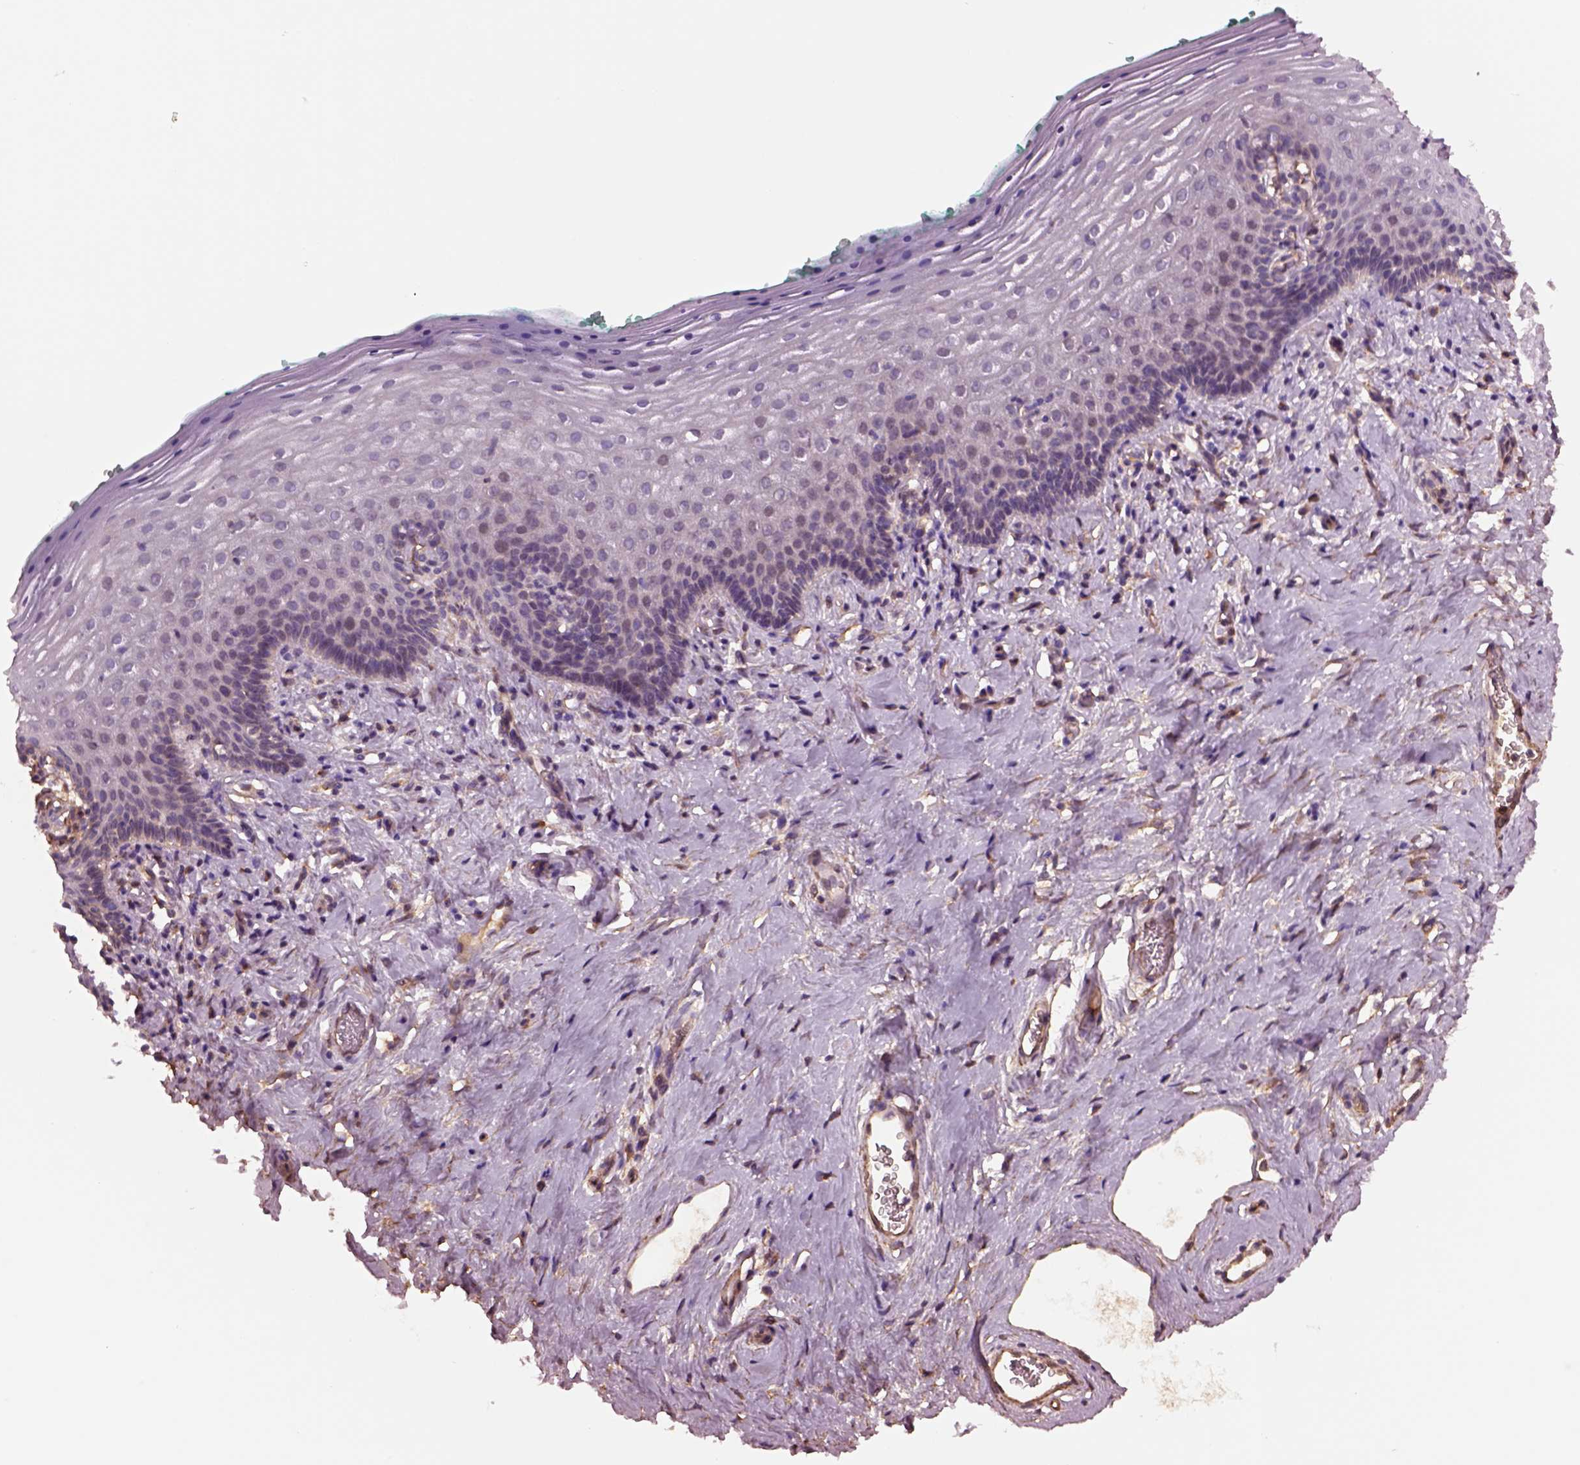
{"staining": {"intensity": "negative", "quantity": "none", "location": "none"}, "tissue": "vagina", "cell_type": "Squamous epithelial cells", "image_type": "normal", "snomed": [{"axis": "morphology", "description": "Normal tissue, NOS"}, {"axis": "topography", "description": "Vagina"}], "caption": "An IHC image of unremarkable vagina is shown. There is no staining in squamous epithelial cells of vagina. (Stains: DAB immunohistochemistry with hematoxylin counter stain, Microscopy: brightfield microscopy at high magnification).", "gene": "HTR1B", "patient": {"sex": "female", "age": 42}}